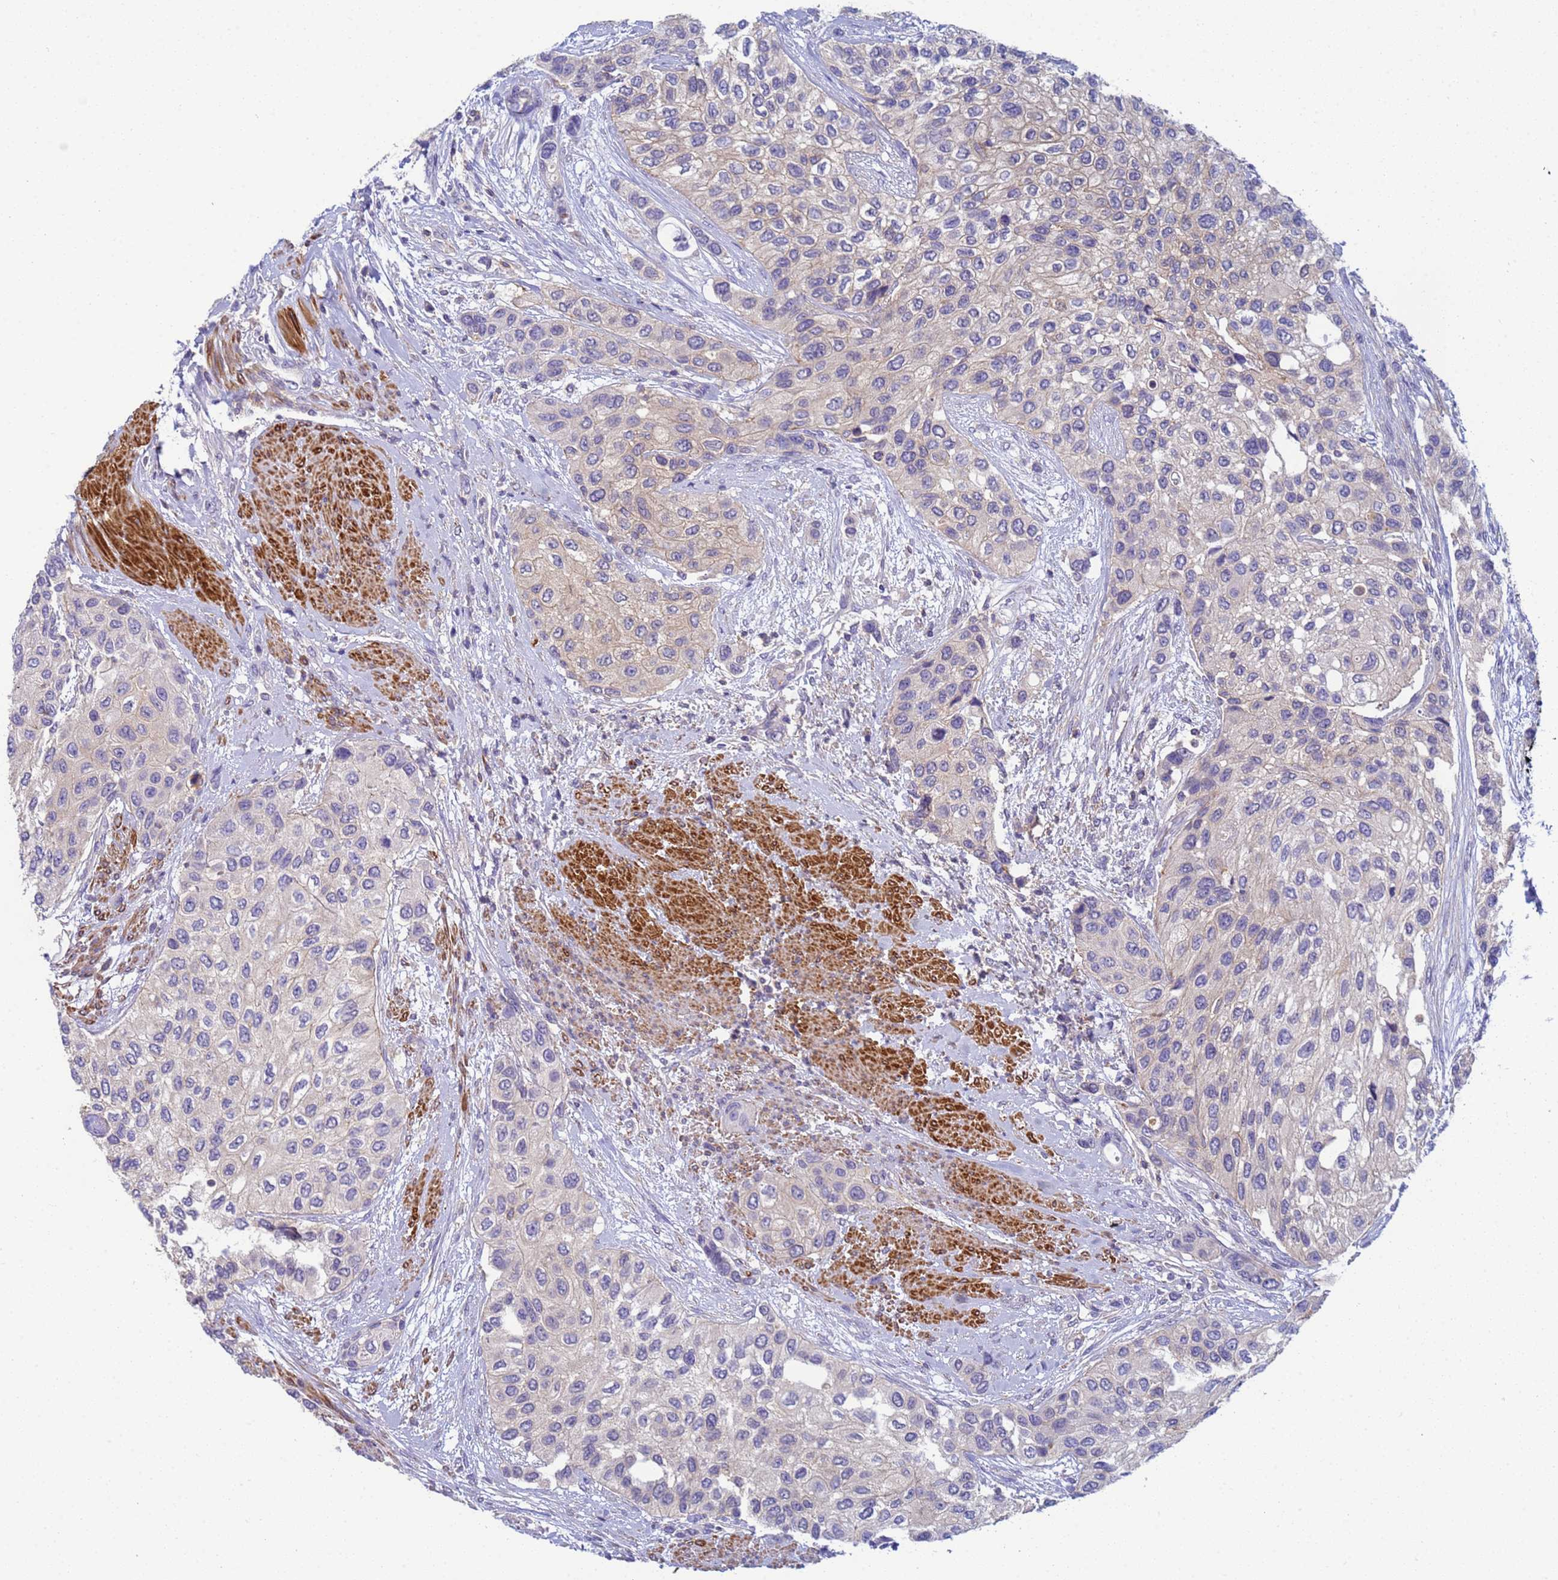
{"staining": {"intensity": "negative", "quantity": "none", "location": "none"}, "tissue": "urothelial cancer", "cell_type": "Tumor cells", "image_type": "cancer", "snomed": [{"axis": "morphology", "description": "Normal tissue, NOS"}, {"axis": "morphology", "description": "Urothelial carcinoma, High grade"}, {"axis": "topography", "description": "Vascular tissue"}, {"axis": "topography", "description": "Urinary bladder"}], "caption": "Immunohistochemical staining of urothelial cancer exhibits no significant expression in tumor cells.", "gene": "KLHL13", "patient": {"sex": "female", "age": 56}}